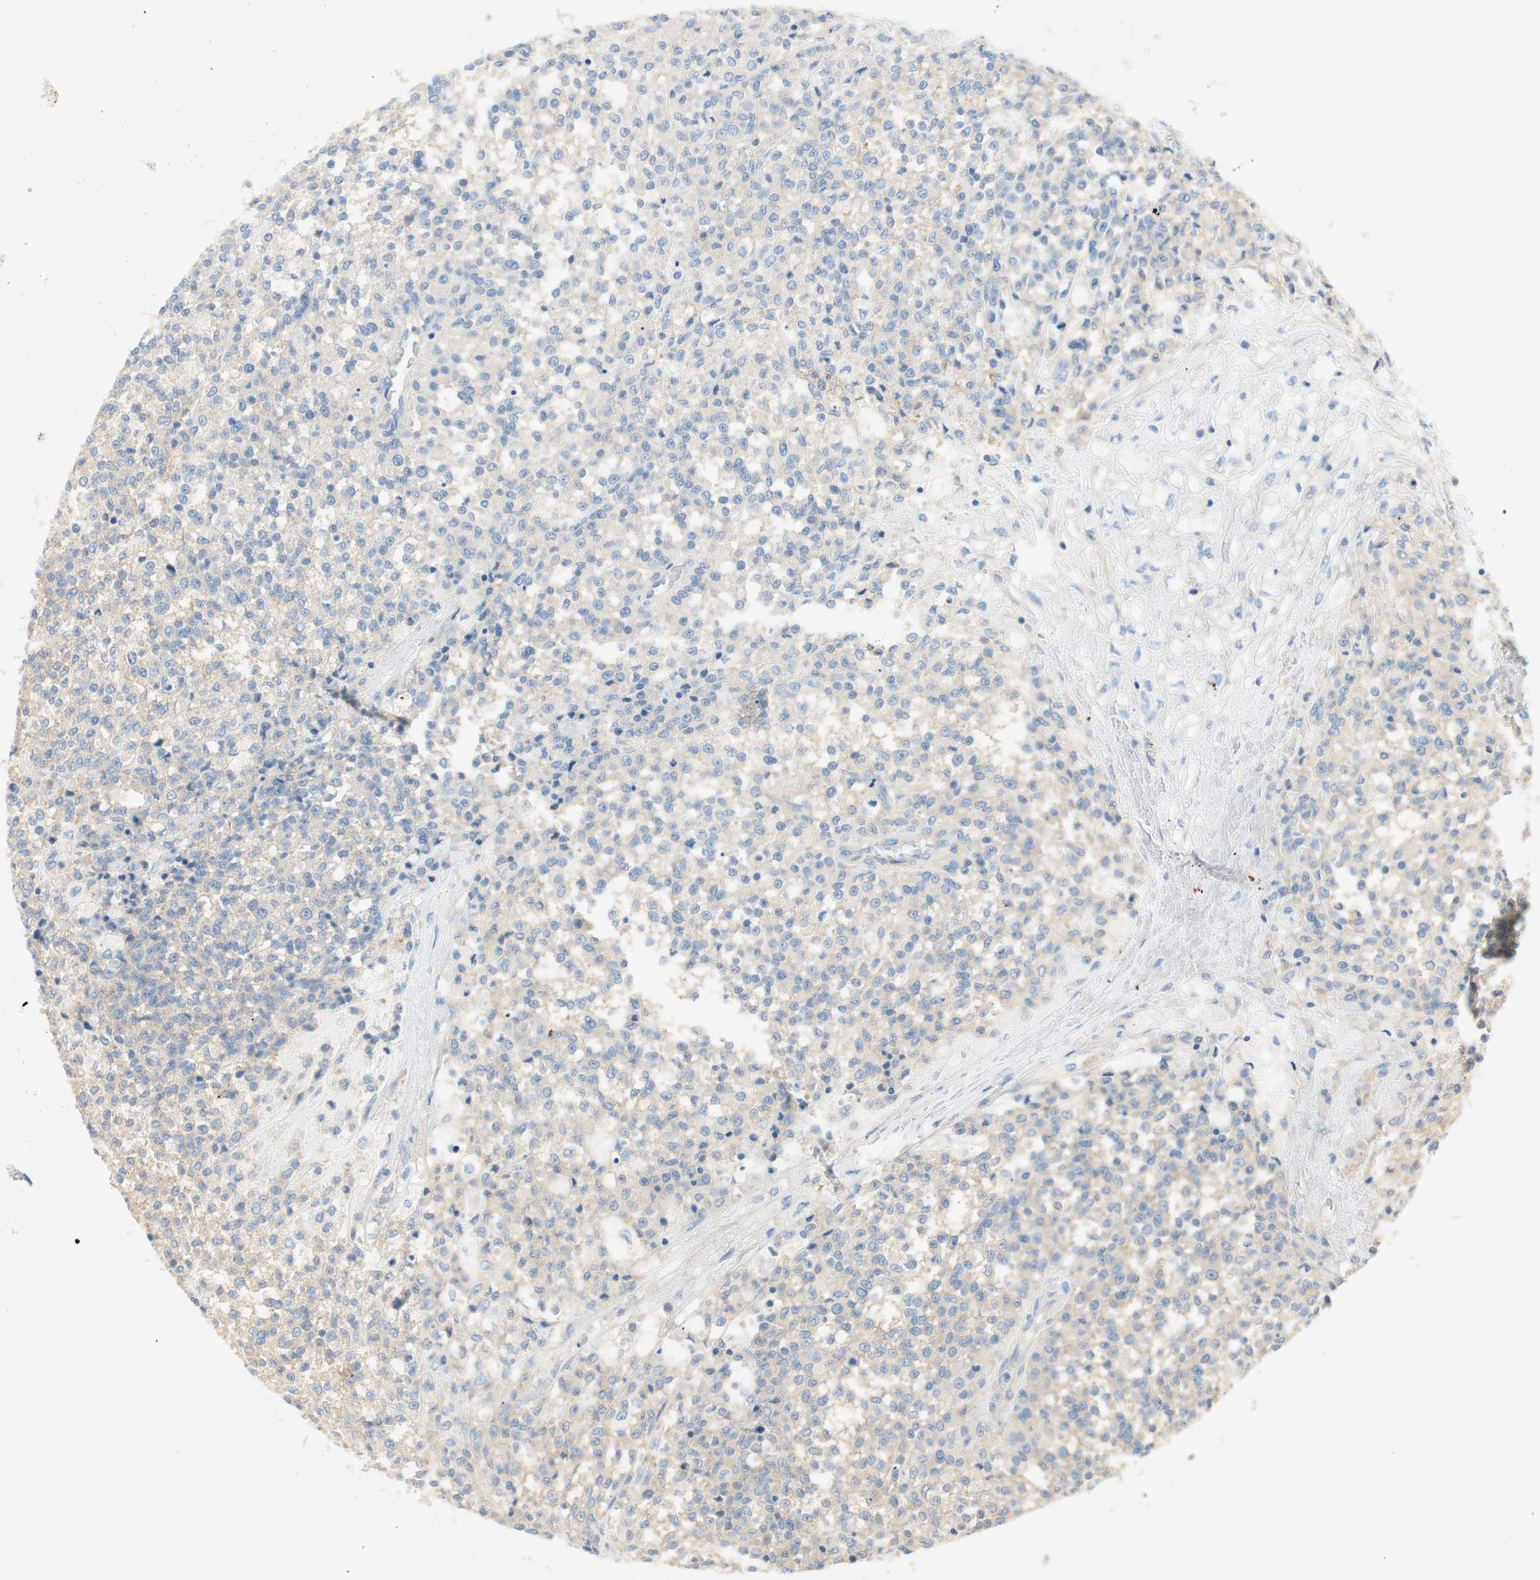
{"staining": {"intensity": "negative", "quantity": "none", "location": "none"}, "tissue": "testis cancer", "cell_type": "Tumor cells", "image_type": "cancer", "snomed": [{"axis": "morphology", "description": "Seminoma, NOS"}, {"axis": "topography", "description": "Testis"}], "caption": "Immunohistochemistry (IHC) image of human testis cancer stained for a protein (brown), which reveals no expression in tumor cells. (Stains: DAB immunohistochemistry (IHC) with hematoxylin counter stain, Microscopy: brightfield microscopy at high magnification).", "gene": "ATP2B1", "patient": {"sex": "male", "age": 59}}